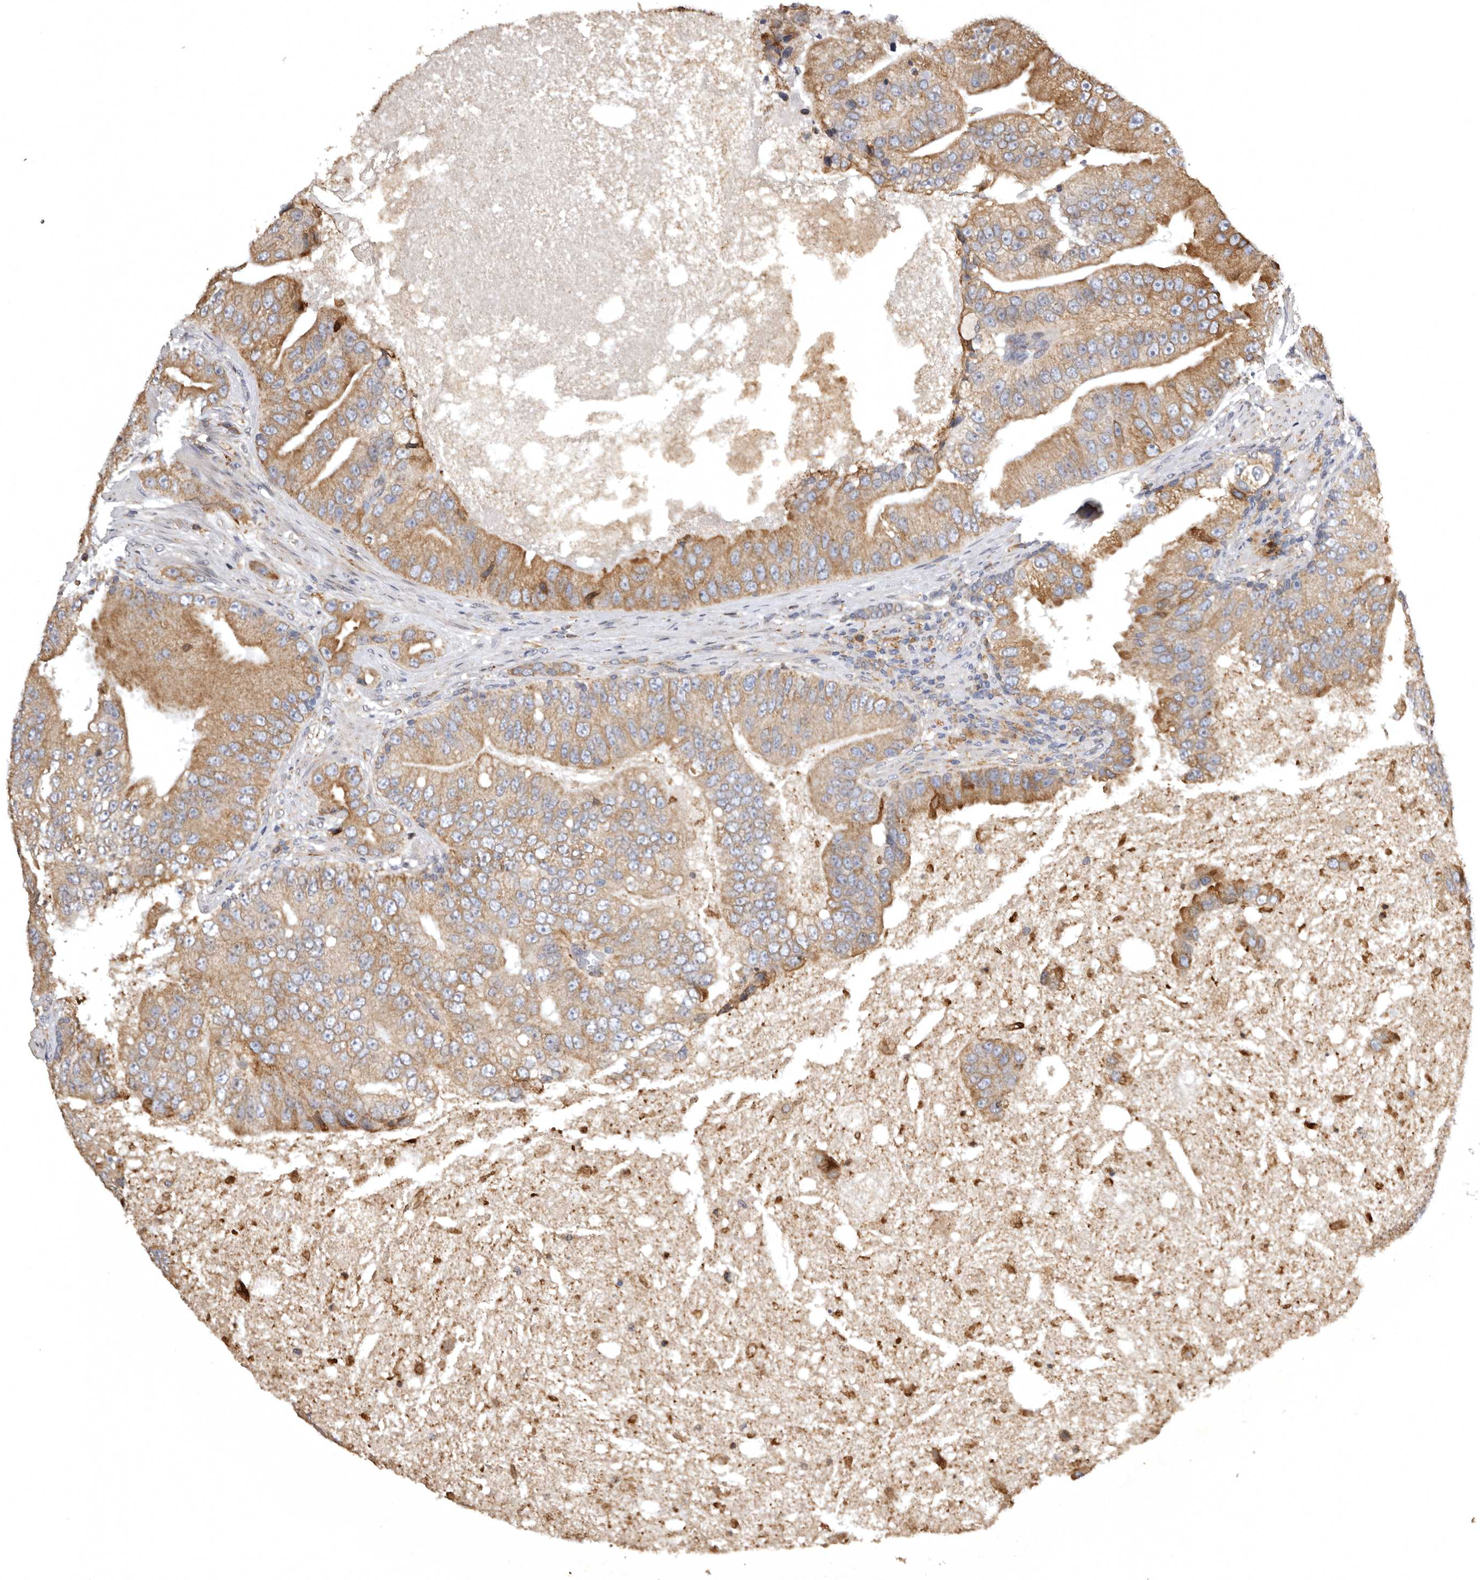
{"staining": {"intensity": "moderate", "quantity": ">75%", "location": "cytoplasmic/membranous"}, "tissue": "prostate cancer", "cell_type": "Tumor cells", "image_type": "cancer", "snomed": [{"axis": "morphology", "description": "Adenocarcinoma, High grade"}, {"axis": "topography", "description": "Prostate"}], "caption": "This is a micrograph of immunohistochemistry staining of prostate cancer (high-grade adenocarcinoma), which shows moderate expression in the cytoplasmic/membranous of tumor cells.", "gene": "INKA2", "patient": {"sex": "male", "age": 70}}